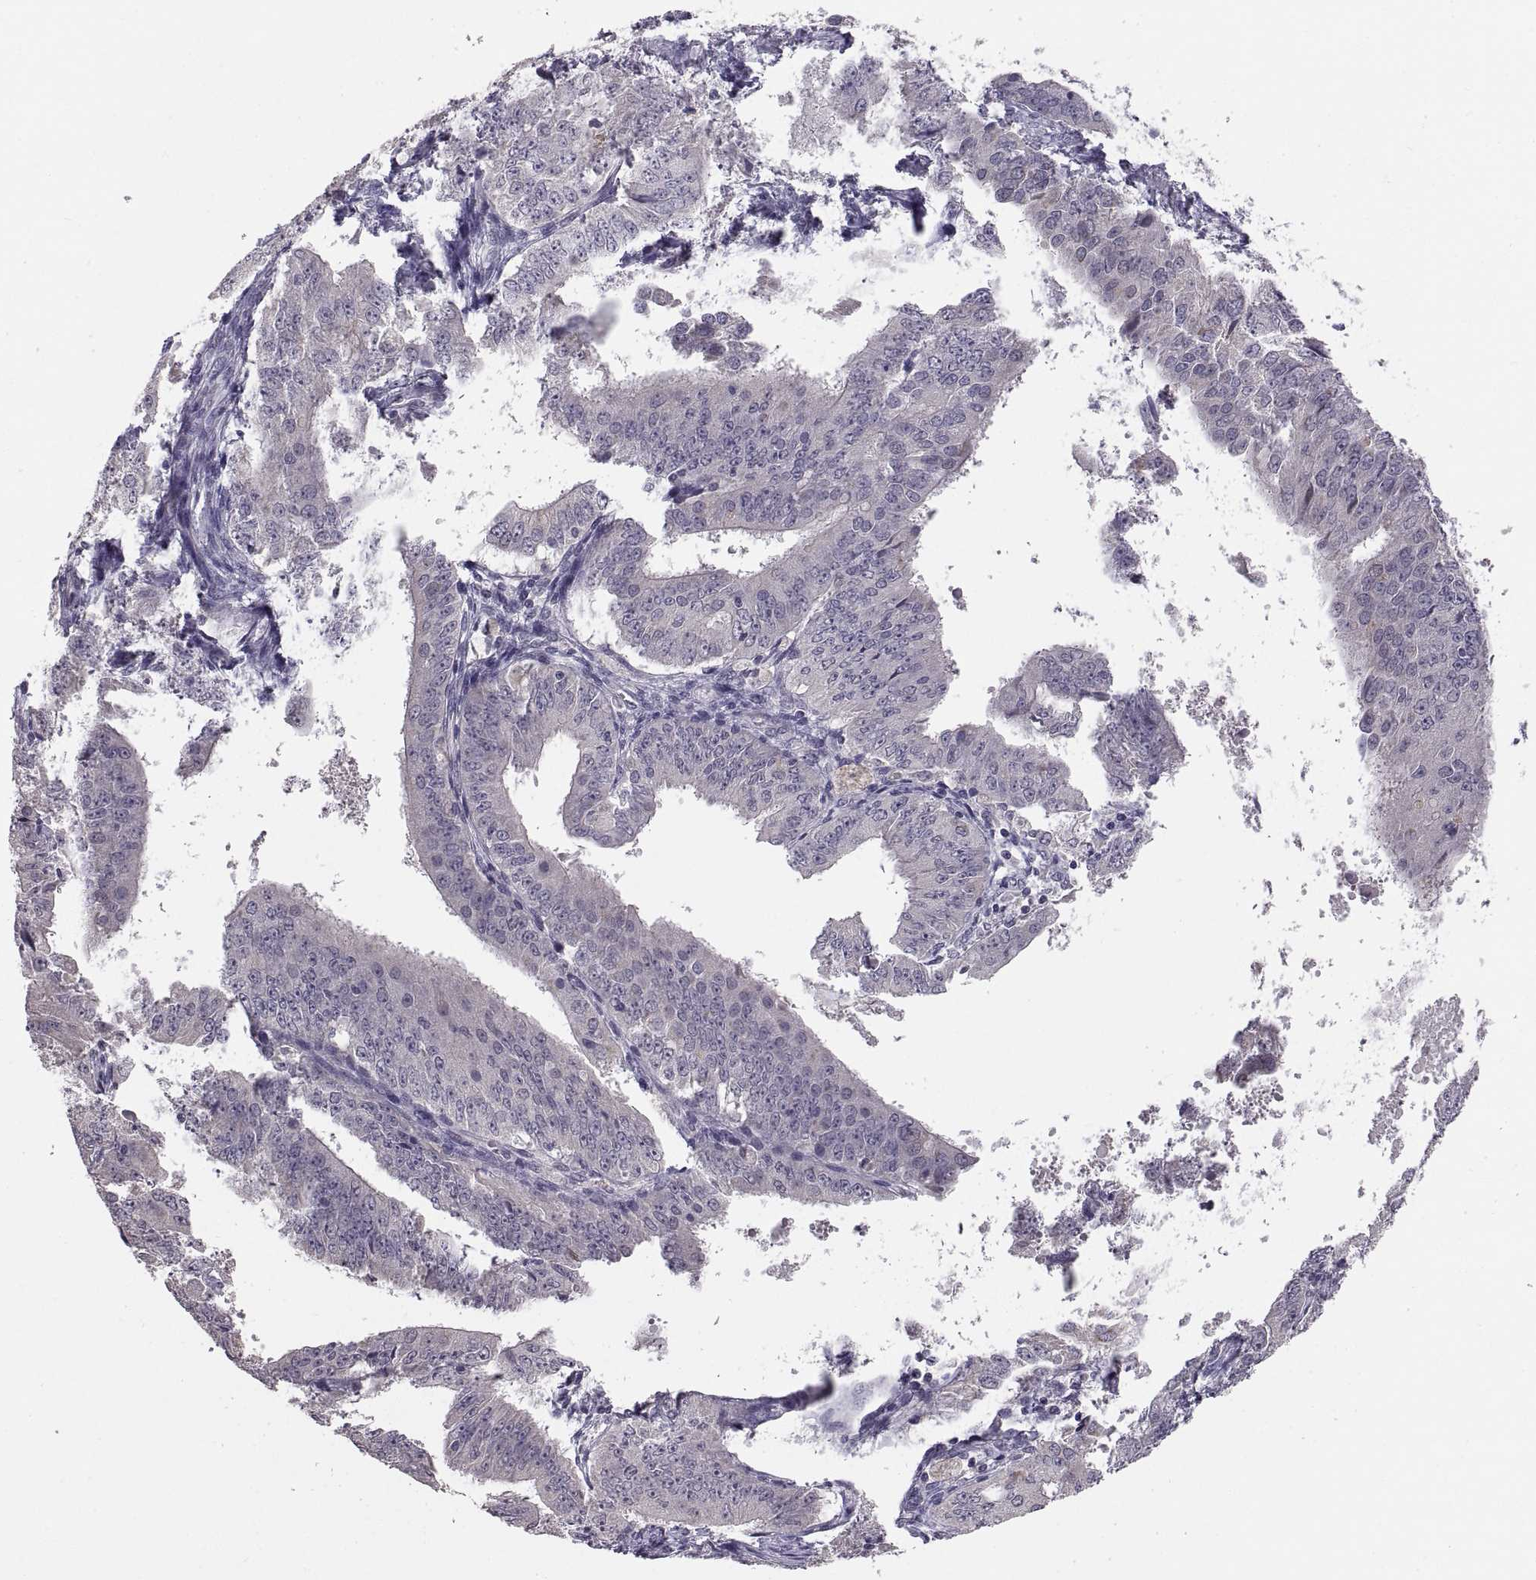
{"staining": {"intensity": "negative", "quantity": "none", "location": "none"}, "tissue": "ovarian cancer", "cell_type": "Tumor cells", "image_type": "cancer", "snomed": [{"axis": "morphology", "description": "Carcinoma, endometroid"}, {"axis": "topography", "description": "Ovary"}], "caption": "Ovarian cancer was stained to show a protein in brown. There is no significant staining in tumor cells. Brightfield microscopy of IHC stained with DAB (brown) and hematoxylin (blue), captured at high magnification.", "gene": "PAX2", "patient": {"sex": "female", "age": 42}}